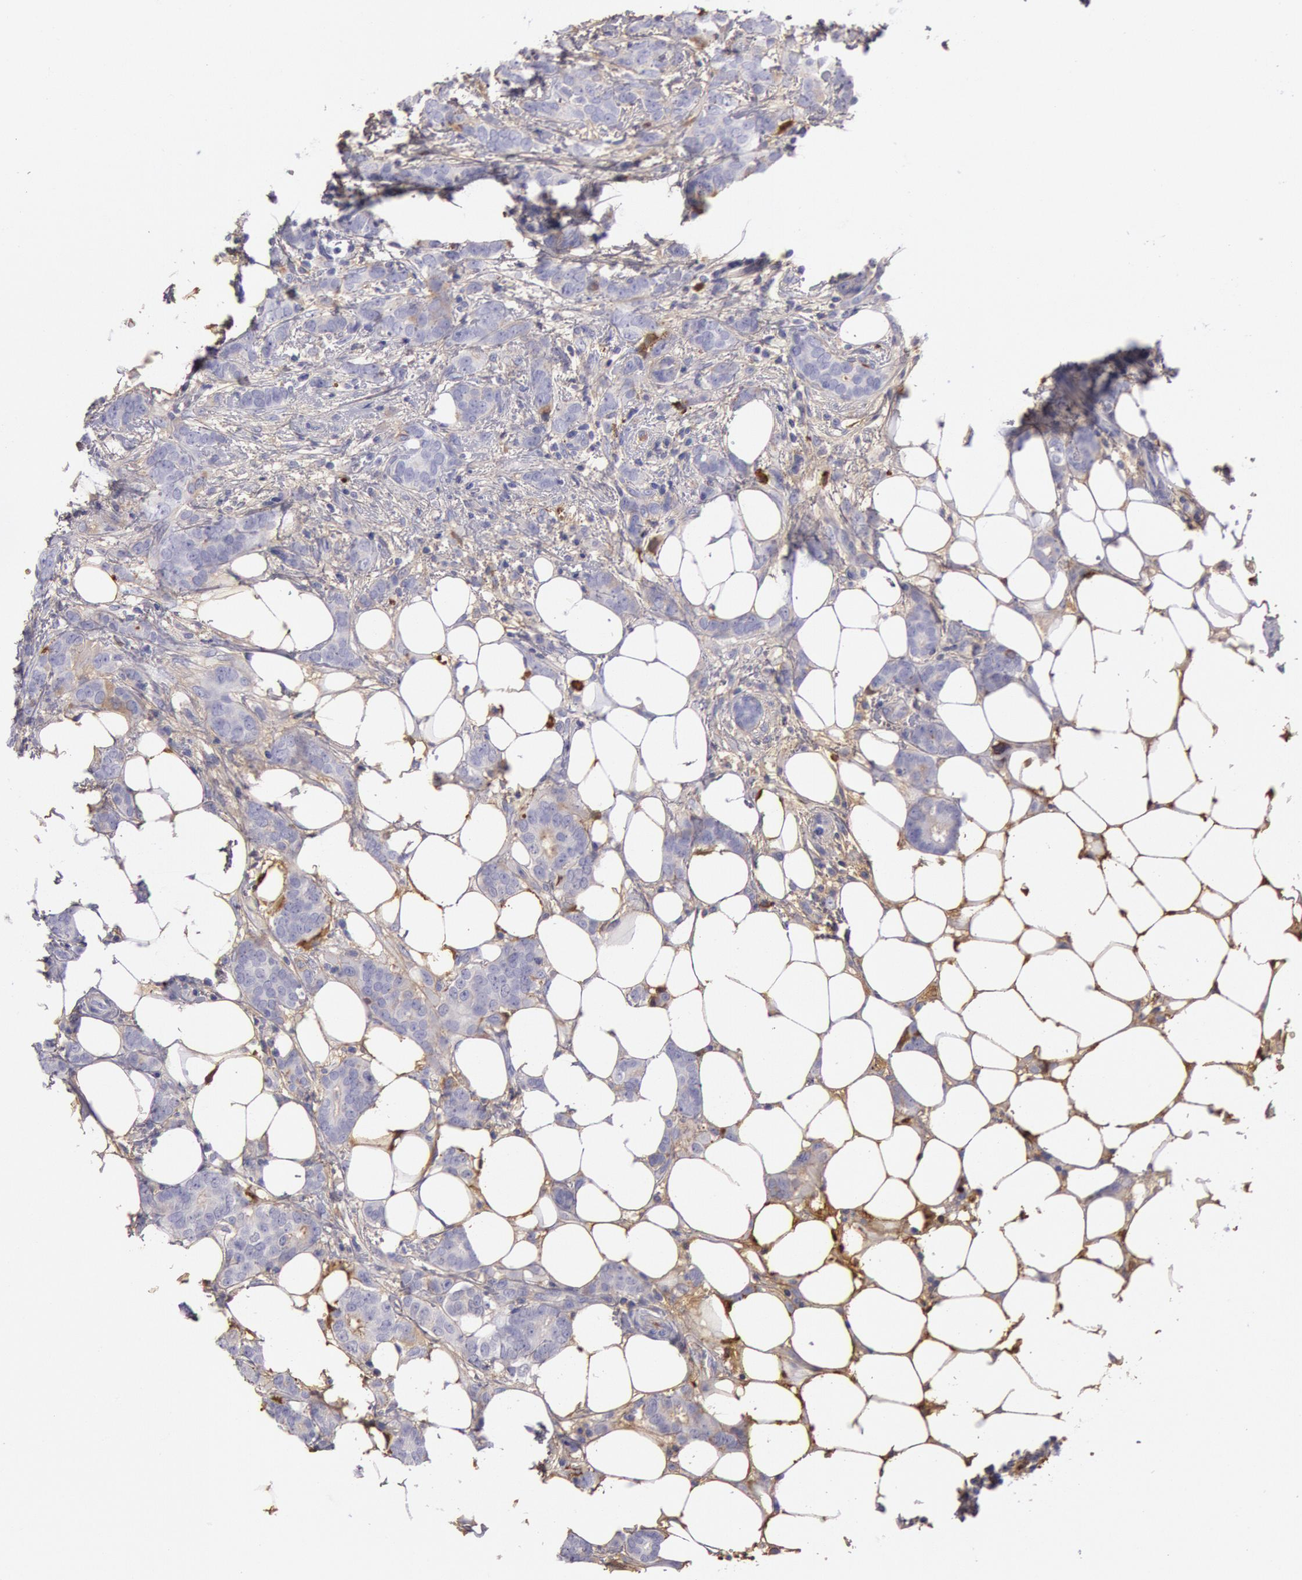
{"staining": {"intensity": "weak", "quantity": "<25%", "location": "cytoplasmic/membranous"}, "tissue": "breast cancer", "cell_type": "Tumor cells", "image_type": "cancer", "snomed": [{"axis": "morphology", "description": "Duct carcinoma"}, {"axis": "topography", "description": "Breast"}], "caption": "An image of human breast cancer (invasive ductal carcinoma) is negative for staining in tumor cells. The staining was performed using DAB to visualize the protein expression in brown, while the nuclei were stained in blue with hematoxylin (Magnification: 20x).", "gene": "IGHG1", "patient": {"sex": "female", "age": 53}}